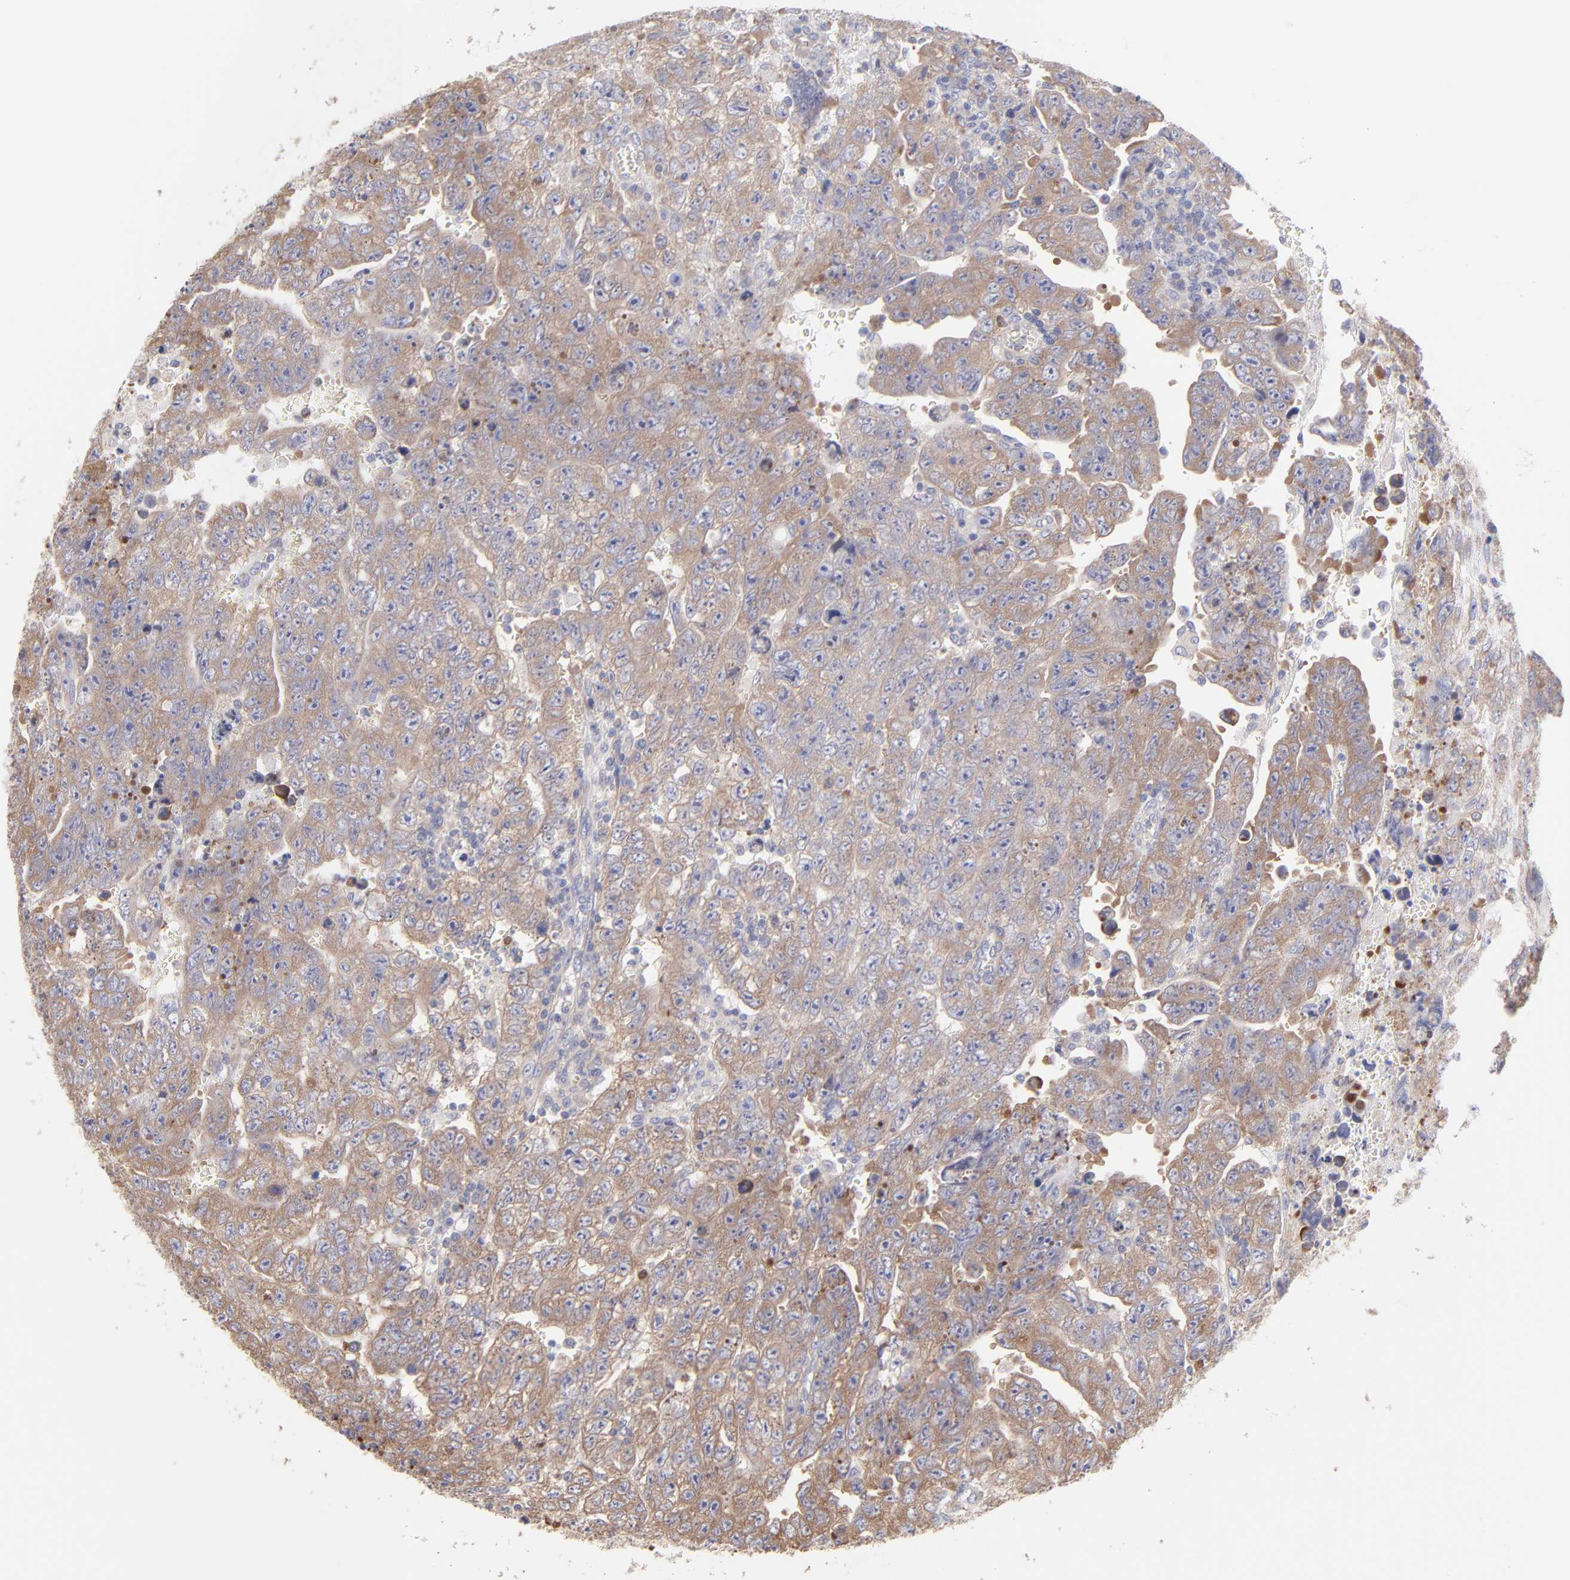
{"staining": {"intensity": "moderate", "quantity": ">75%", "location": "cytoplasmic/membranous"}, "tissue": "testis cancer", "cell_type": "Tumor cells", "image_type": "cancer", "snomed": [{"axis": "morphology", "description": "Carcinoma, Embryonal, NOS"}, {"axis": "topography", "description": "Testis"}], "caption": "IHC micrograph of testis embryonal carcinoma stained for a protein (brown), which exhibits medium levels of moderate cytoplasmic/membranous positivity in approximately >75% of tumor cells.", "gene": "RPLP0", "patient": {"sex": "male", "age": 28}}